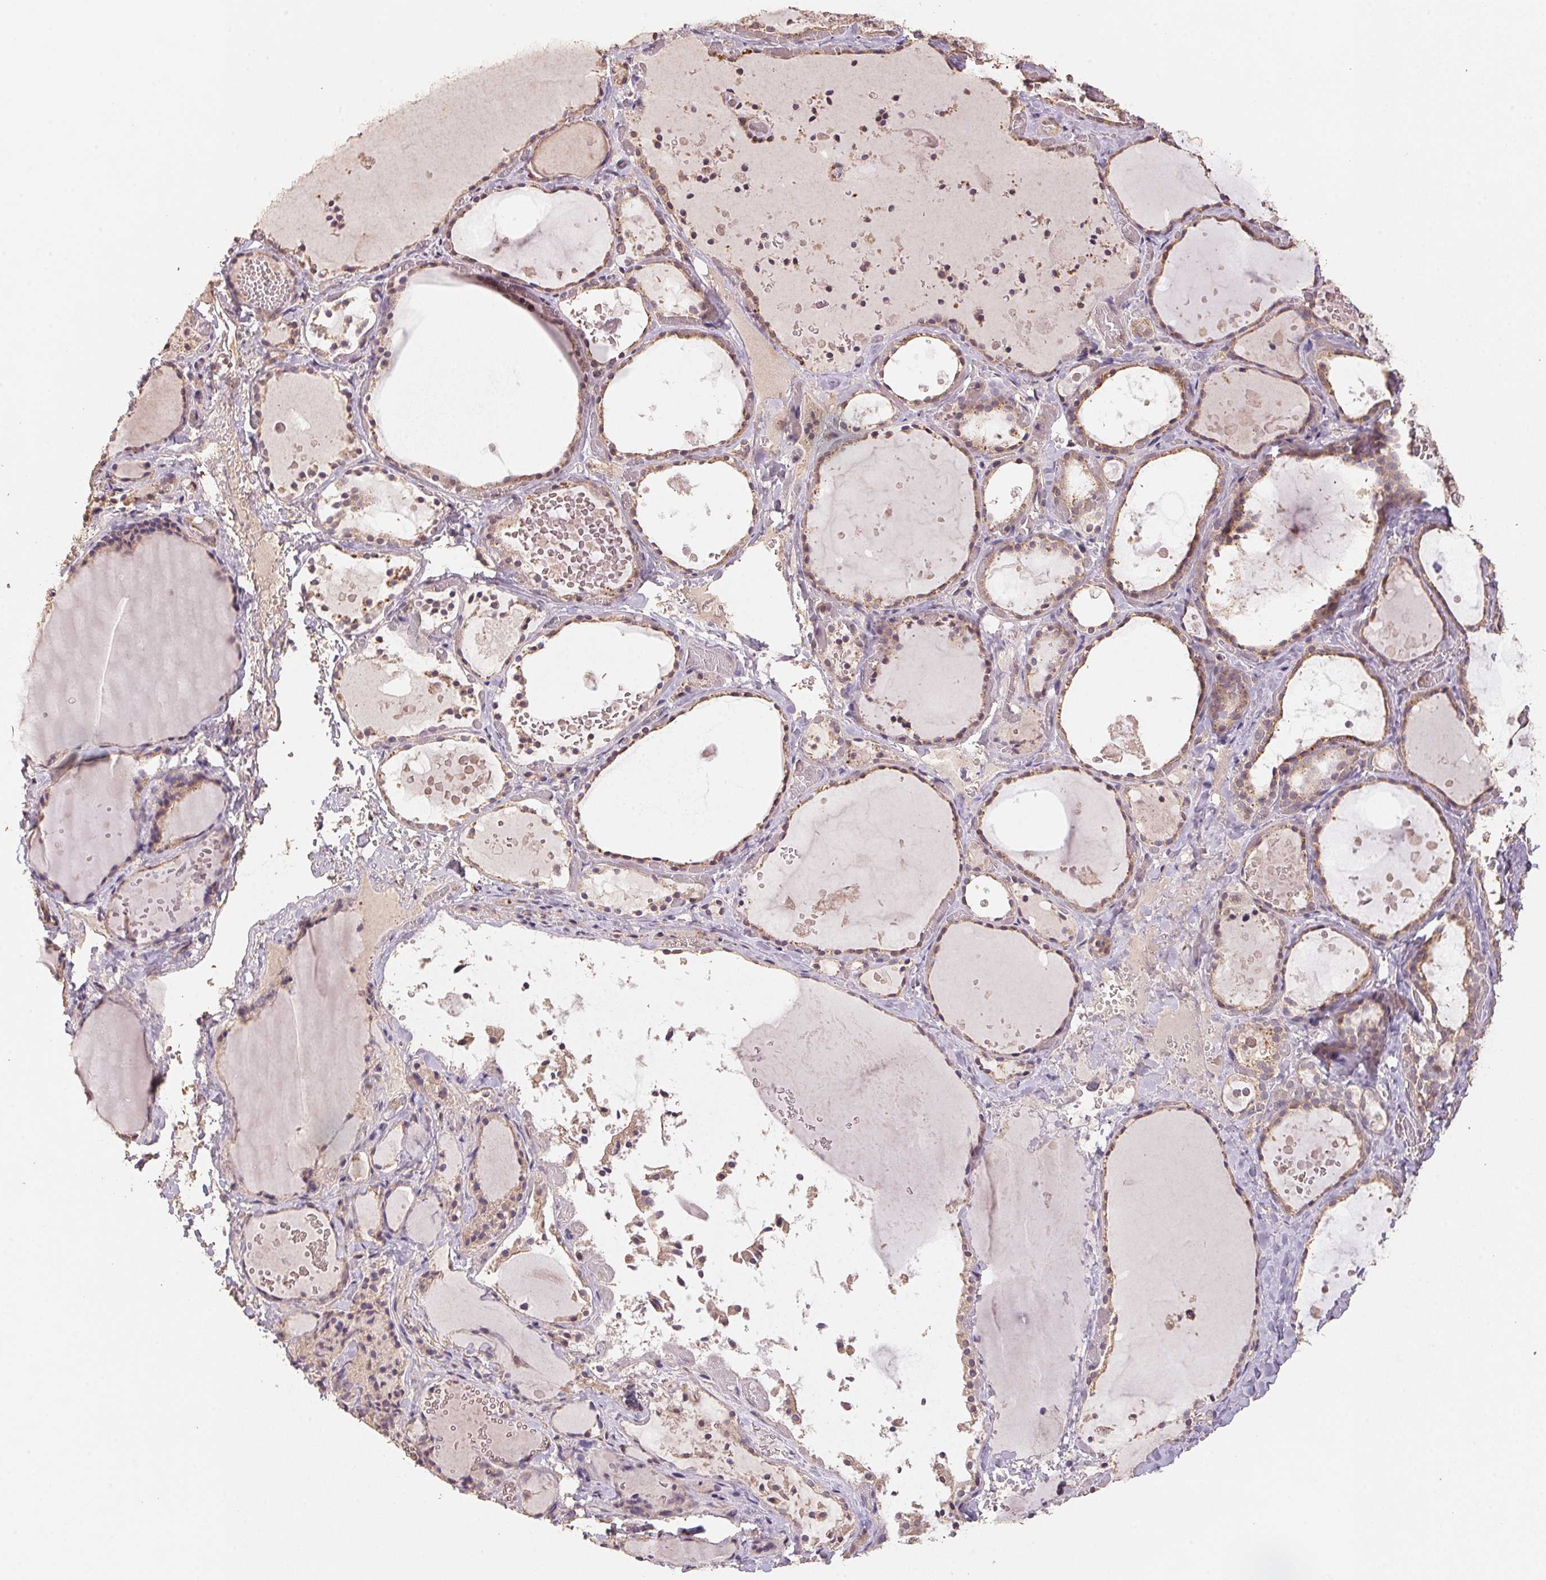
{"staining": {"intensity": "weak", "quantity": "25%-75%", "location": "cytoplasmic/membranous"}, "tissue": "thyroid gland", "cell_type": "Glandular cells", "image_type": "normal", "snomed": [{"axis": "morphology", "description": "Normal tissue, NOS"}, {"axis": "topography", "description": "Thyroid gland"}], "caption": "Immunohistochemistry of normal human thyroid gland displays low levels of weak cytoplasmic/membranous positivity in approximately 25%-75% of glandular cells.", "gene": "CENPF", "patient": {"sex": "female", "age": 56}}